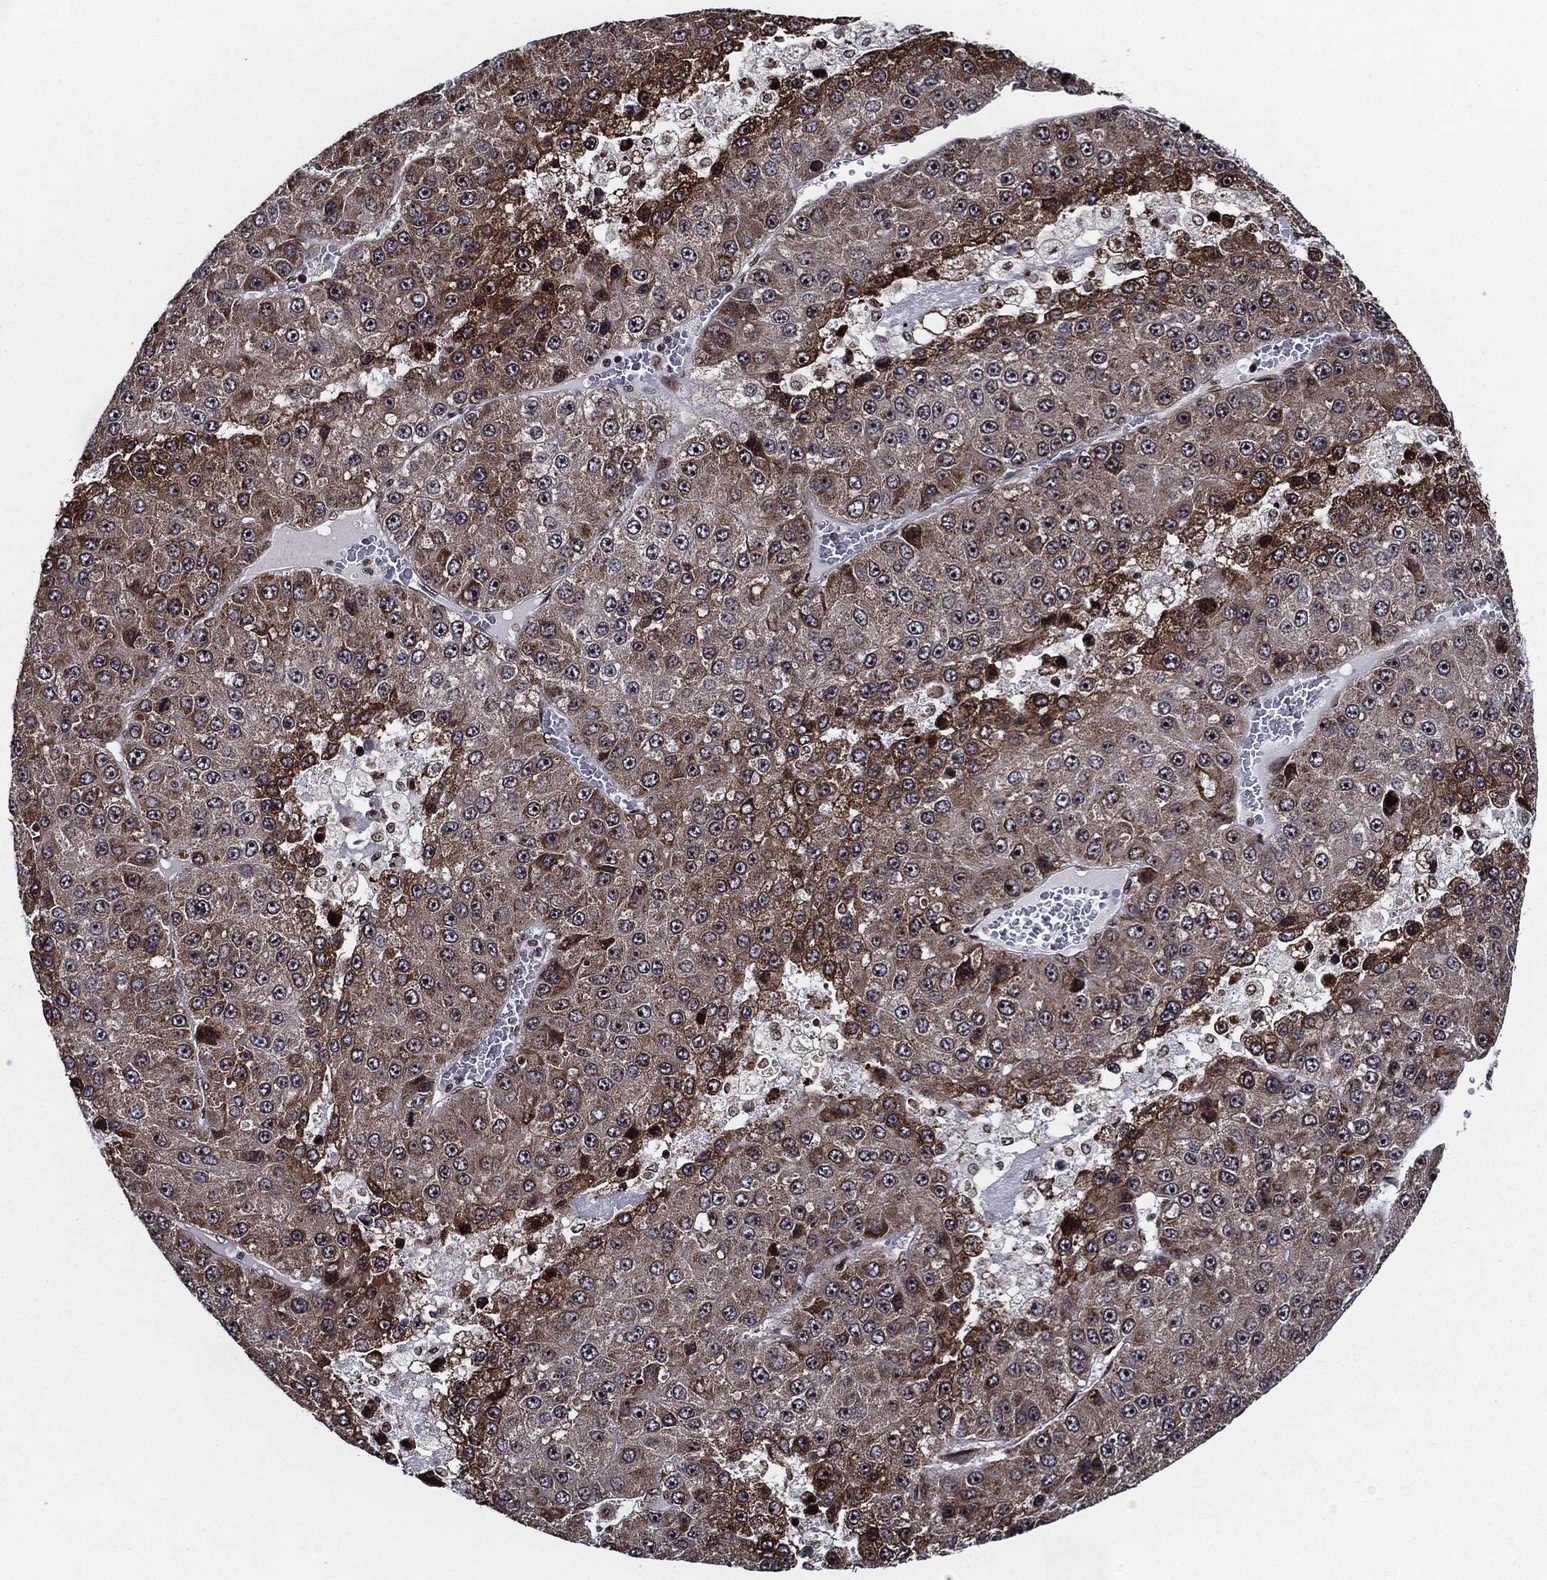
{"staining": {"intensity": "moderate", "quantity": "25%-75%", "location": "cytoplasmic/membranous"}, "tissue": "liver cancer", "cell_type": "Tumor cells", "image_type": "cancer", "snomed": [{"axis": "morphology", "description": "Carcinoma, Hepatocellular, NOS"}, {"axis": "topography", "description": "Liver"}], "caption": "This is an image of immunohistochemistry (IHC) staining of liver cancer (hepatocellular carcinoma), which shows moderate positivity in the cytoplasmic/membranous of tumor cells.", "gene": "ZFP91", "patient": {"sex": "female", "age": 73}}